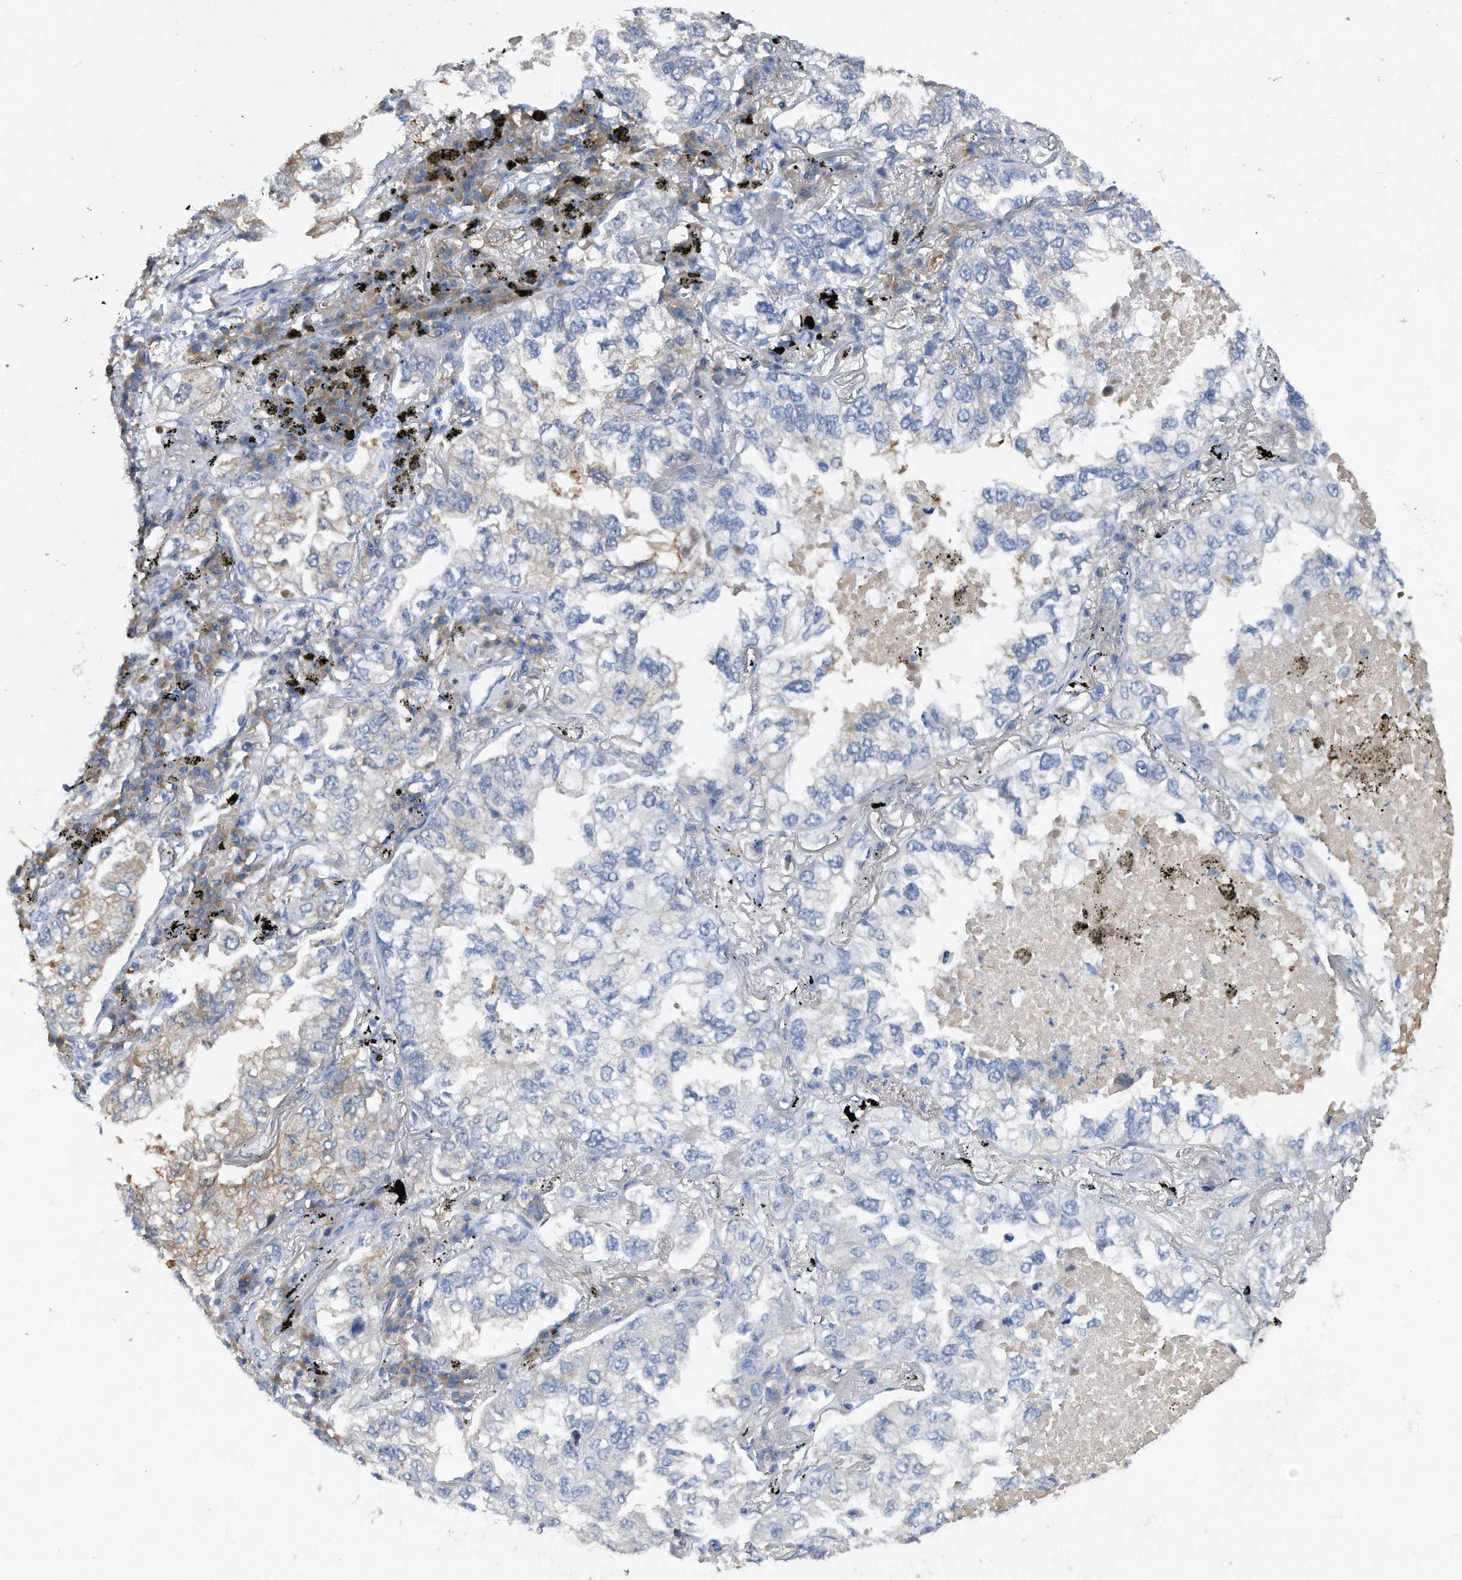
{"staining": {"intensity": "negative", "quantity": "none", "location": "none"}, "tissue": "lung cancer", "cell_type": "Tumor cells", "image_type": "cancer", "snomed": [{"axis": "morphology", "description": "Adenocarcinoma, NOS"}, {"axis": "topography", "description": "Lung"}], "caption": "Protein analysis of lung adenocarcinoma reveals no significant expression in tumor cells.", "gene": "ASNS", "patient": {"sex": "male", "age": 65}}